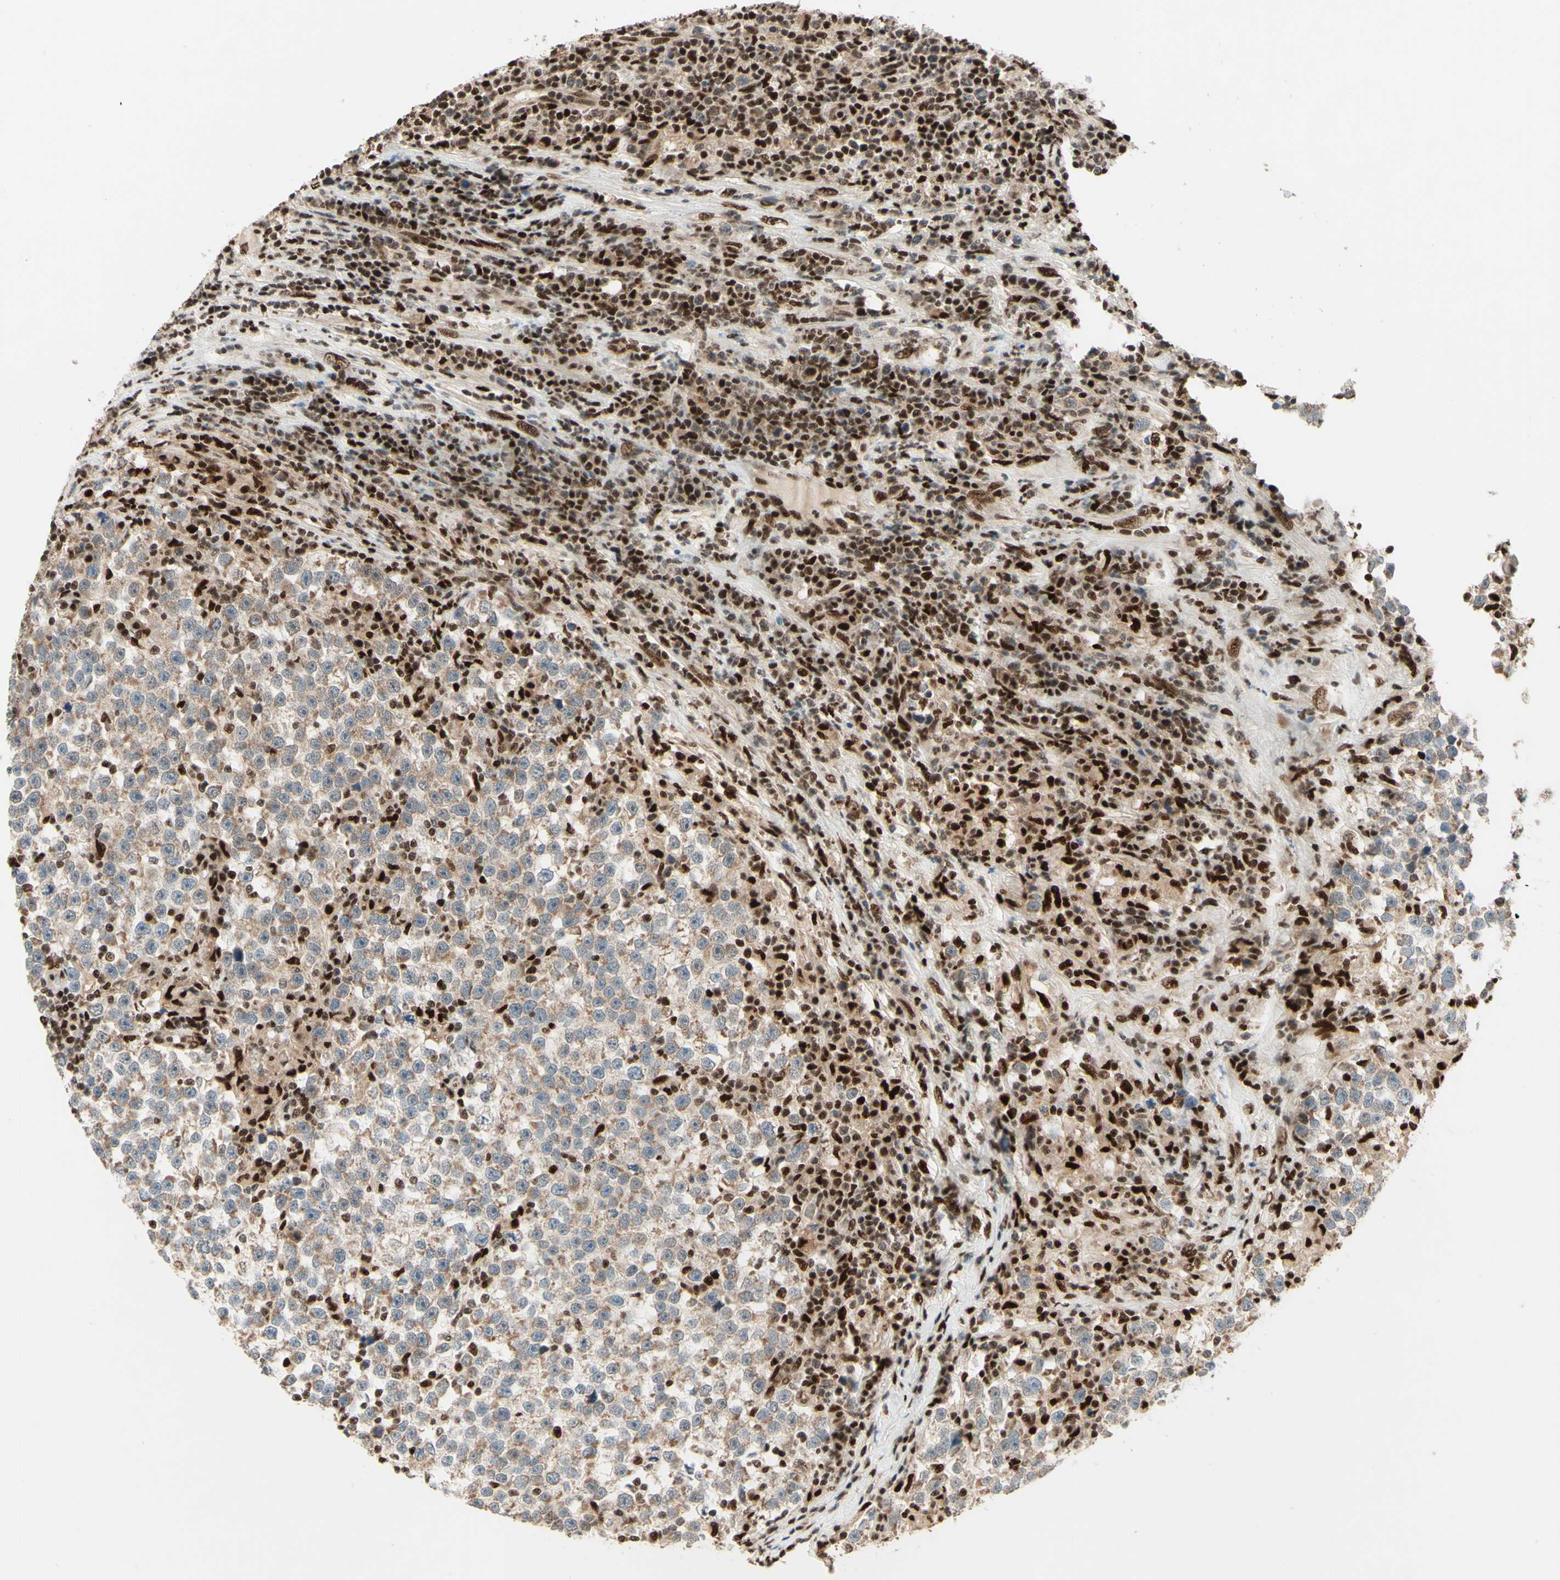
{"staining": {"intensity": "weak", "quantity": ">75%", "location": "cytoplasmic/membranous"}, "tissue": "testis cancer", "cell_type": "Tumor cells", "image_type": "cancer", "snomed": [{"axis": "morphology", "description": "Seminoma, NOS"}, {"axis": "topography", "description": "Testis"}], "caption": "Immunohistochemical staining of testis cancer (seminoma) shows low levels of weak cytoplasmic/membranous expression in about >75% of tumor cells.", "gene": "NR3C1", "patient": {"sex": "male", "age": 43}}